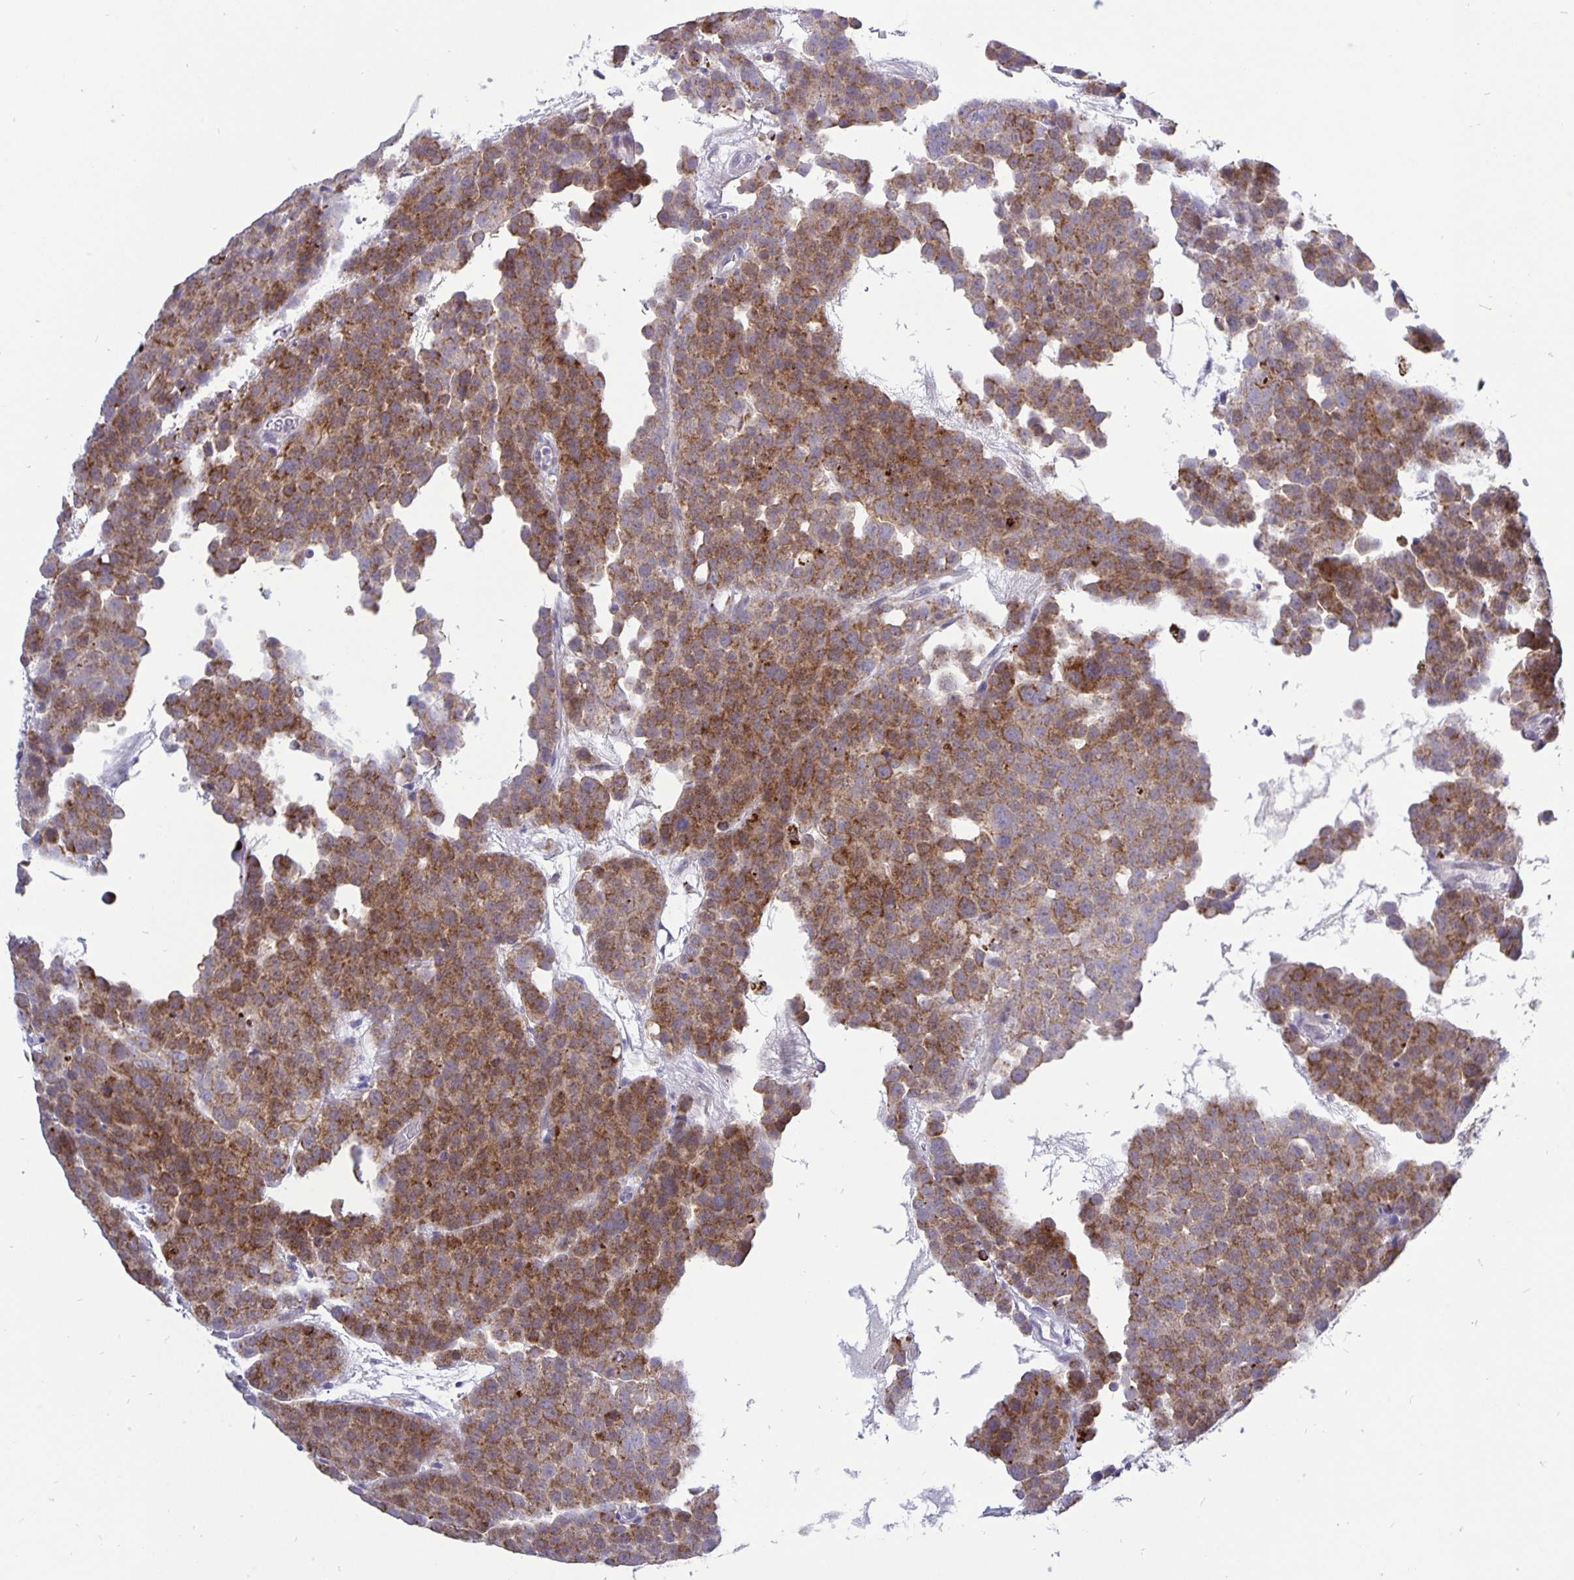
{"staining": {"intensity": "moderate", "quantity": ">75%", "location": "cytoplasmic/membranous"}, "tissue": "testis cancer", "cell_type": "Tumor cells", "image_type": "cancer", "snomed": [{"axis": "morphology", "description": "Seminoma, NOS"}, {"axis": "topography", "description": "Testis"}], "caption": "Protein staining by immunohistochemistry shows moderate cytoplasmic/membranous expression in about >75% of tumor cells in testis cancer (seminoma). The staining is performed using DAB brown chromogen to label protein expression. The nuclei are counter-stained blue using hematoxylin.", "gene": "ERBB2", "patient": {"sex": "male", "age": 71}}